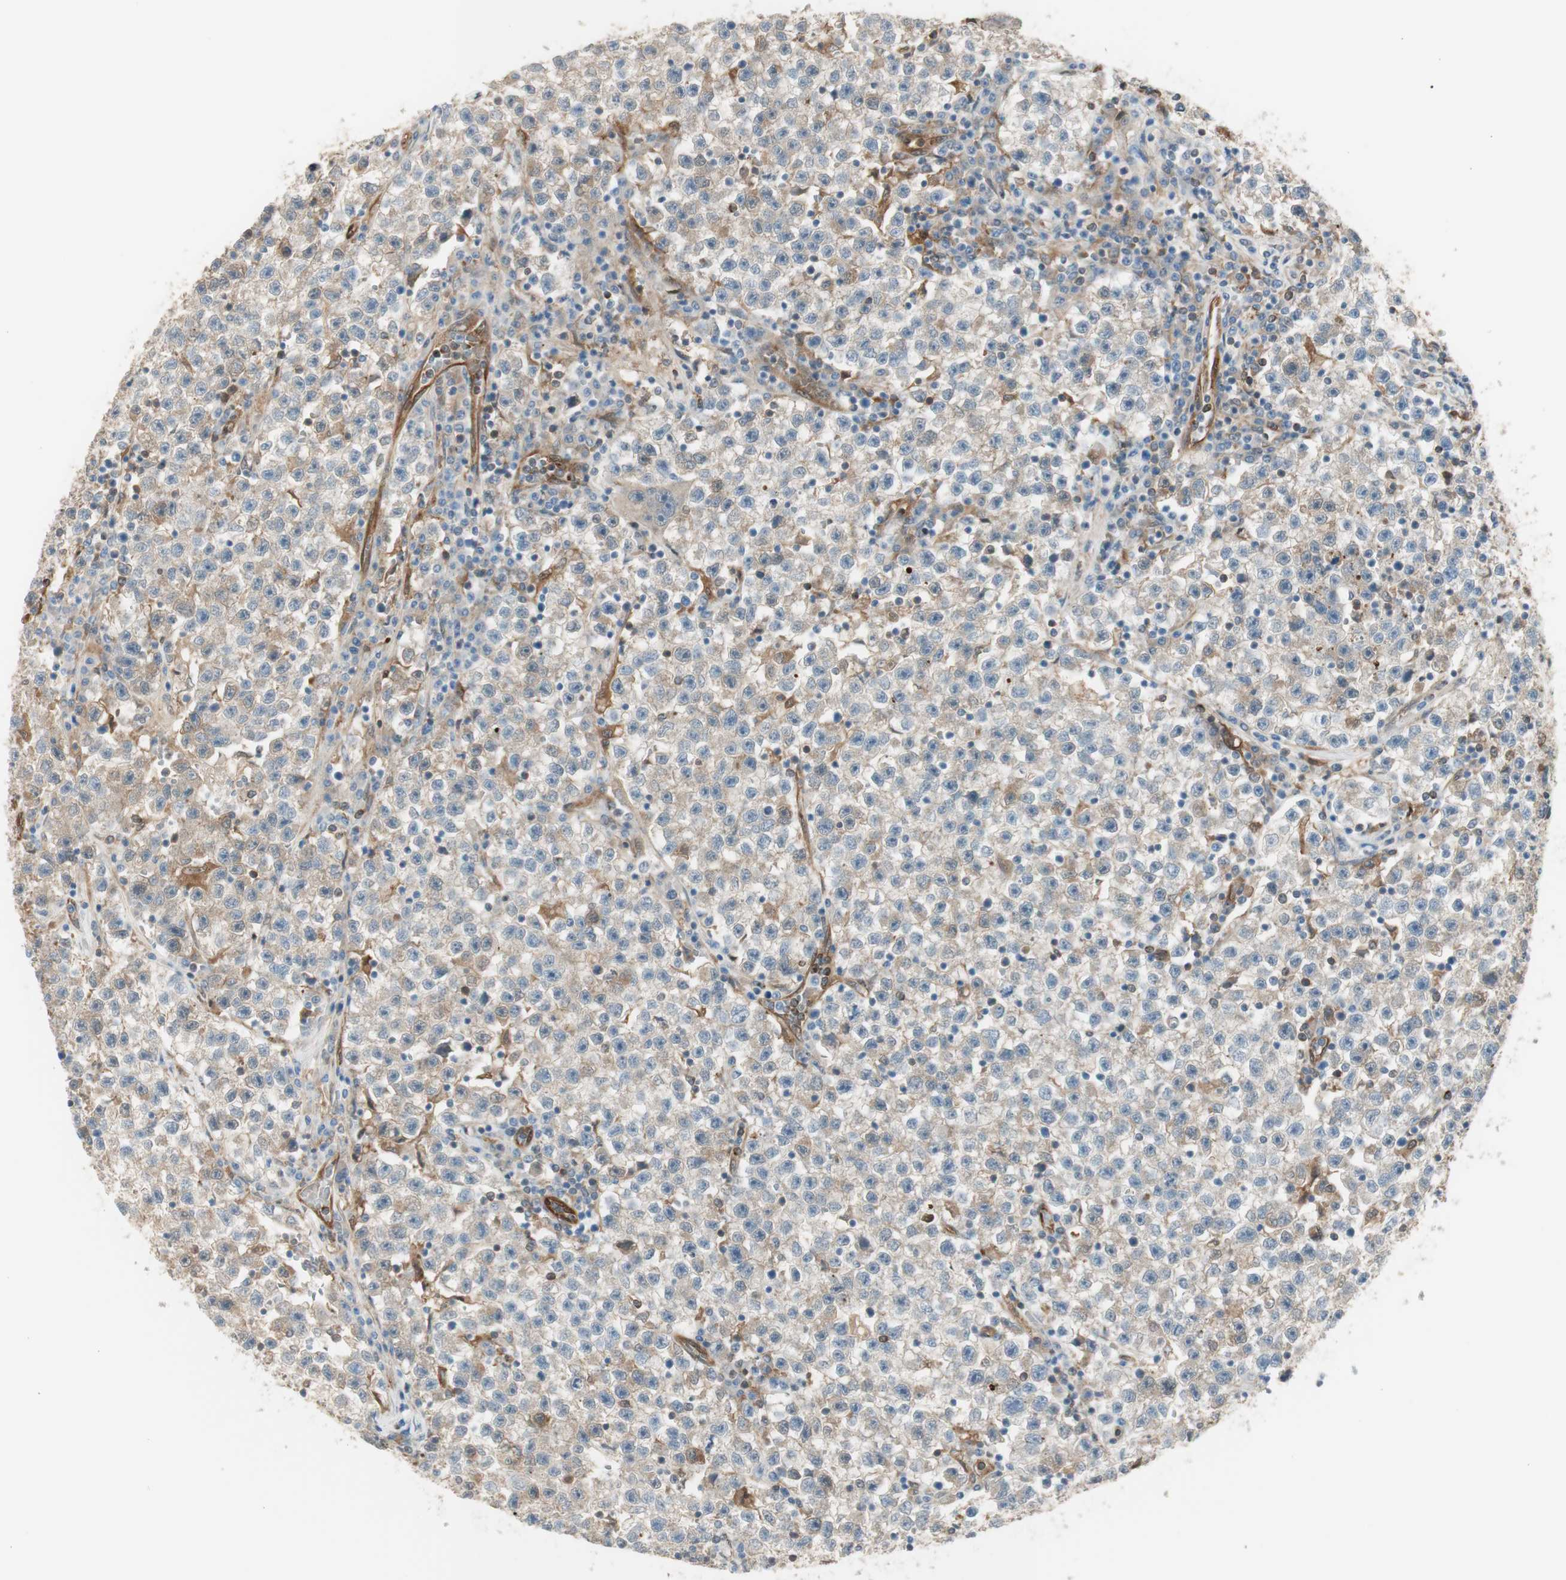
{"staining": {"intensity": "weak", "quantity": "25%-75%", "location": "cytoplasmic/membranous"}, "tissue": "testis cancer", "cell_type": "Tumor cells", "image_type": "cancer", "snomed": [{"axis": "morphology", "description": "Seminoma, NOS"}, {"axis": "topography", "description": "Testis"}], "caption": "Immunohistochemistry (IHC) (DAB (3,3'-diaminobenzidine)) staining of human testis seminoma reveals weak cytoplasmic/membranous protein staining in approximately 25%-75% of tumor cells.", "gene": "SERPINB6", "patient": {"sex": "male", "age": 22}}